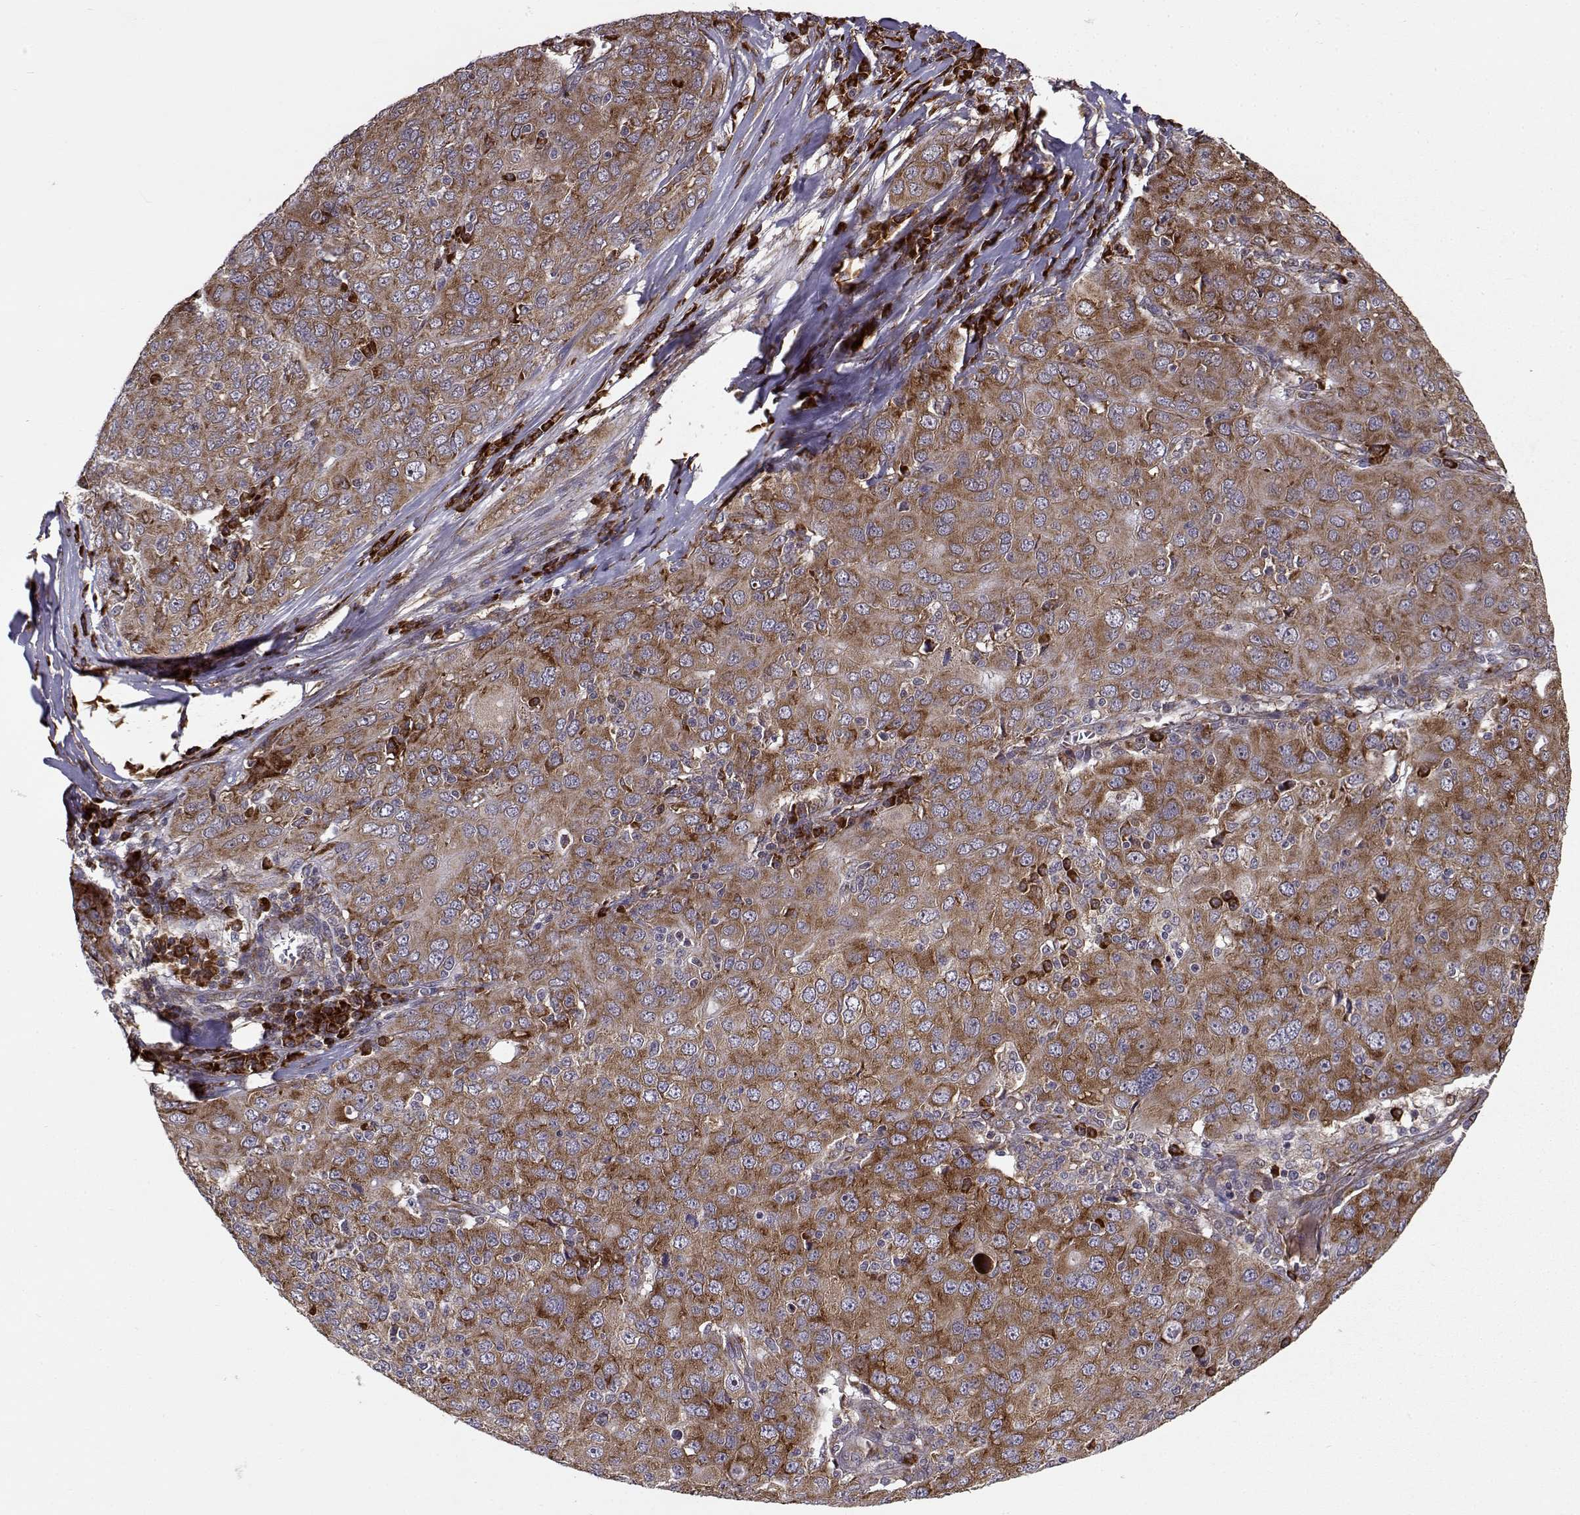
{"staining": {"intensity": "strong", "quantity": ">75%", "location": "cytoplasmic/membranous"}, "tissue": "ovarian cancer", "cell_type": "Tumor cells", "image_type": "cancer", "snomed": [{"axis": "morphology", "description": "Carcinoma, endometroid"}, {"axis": "topography", "description": "Ovary"}], "caption": "Protein staining exhibits strong cytoplasmic/membranous positivity in approximately >75% of tumor cells in endometroid carcinoma (ovarian).", "gene": "RPL31", "patient": {"sex": "female", "age": 50}}